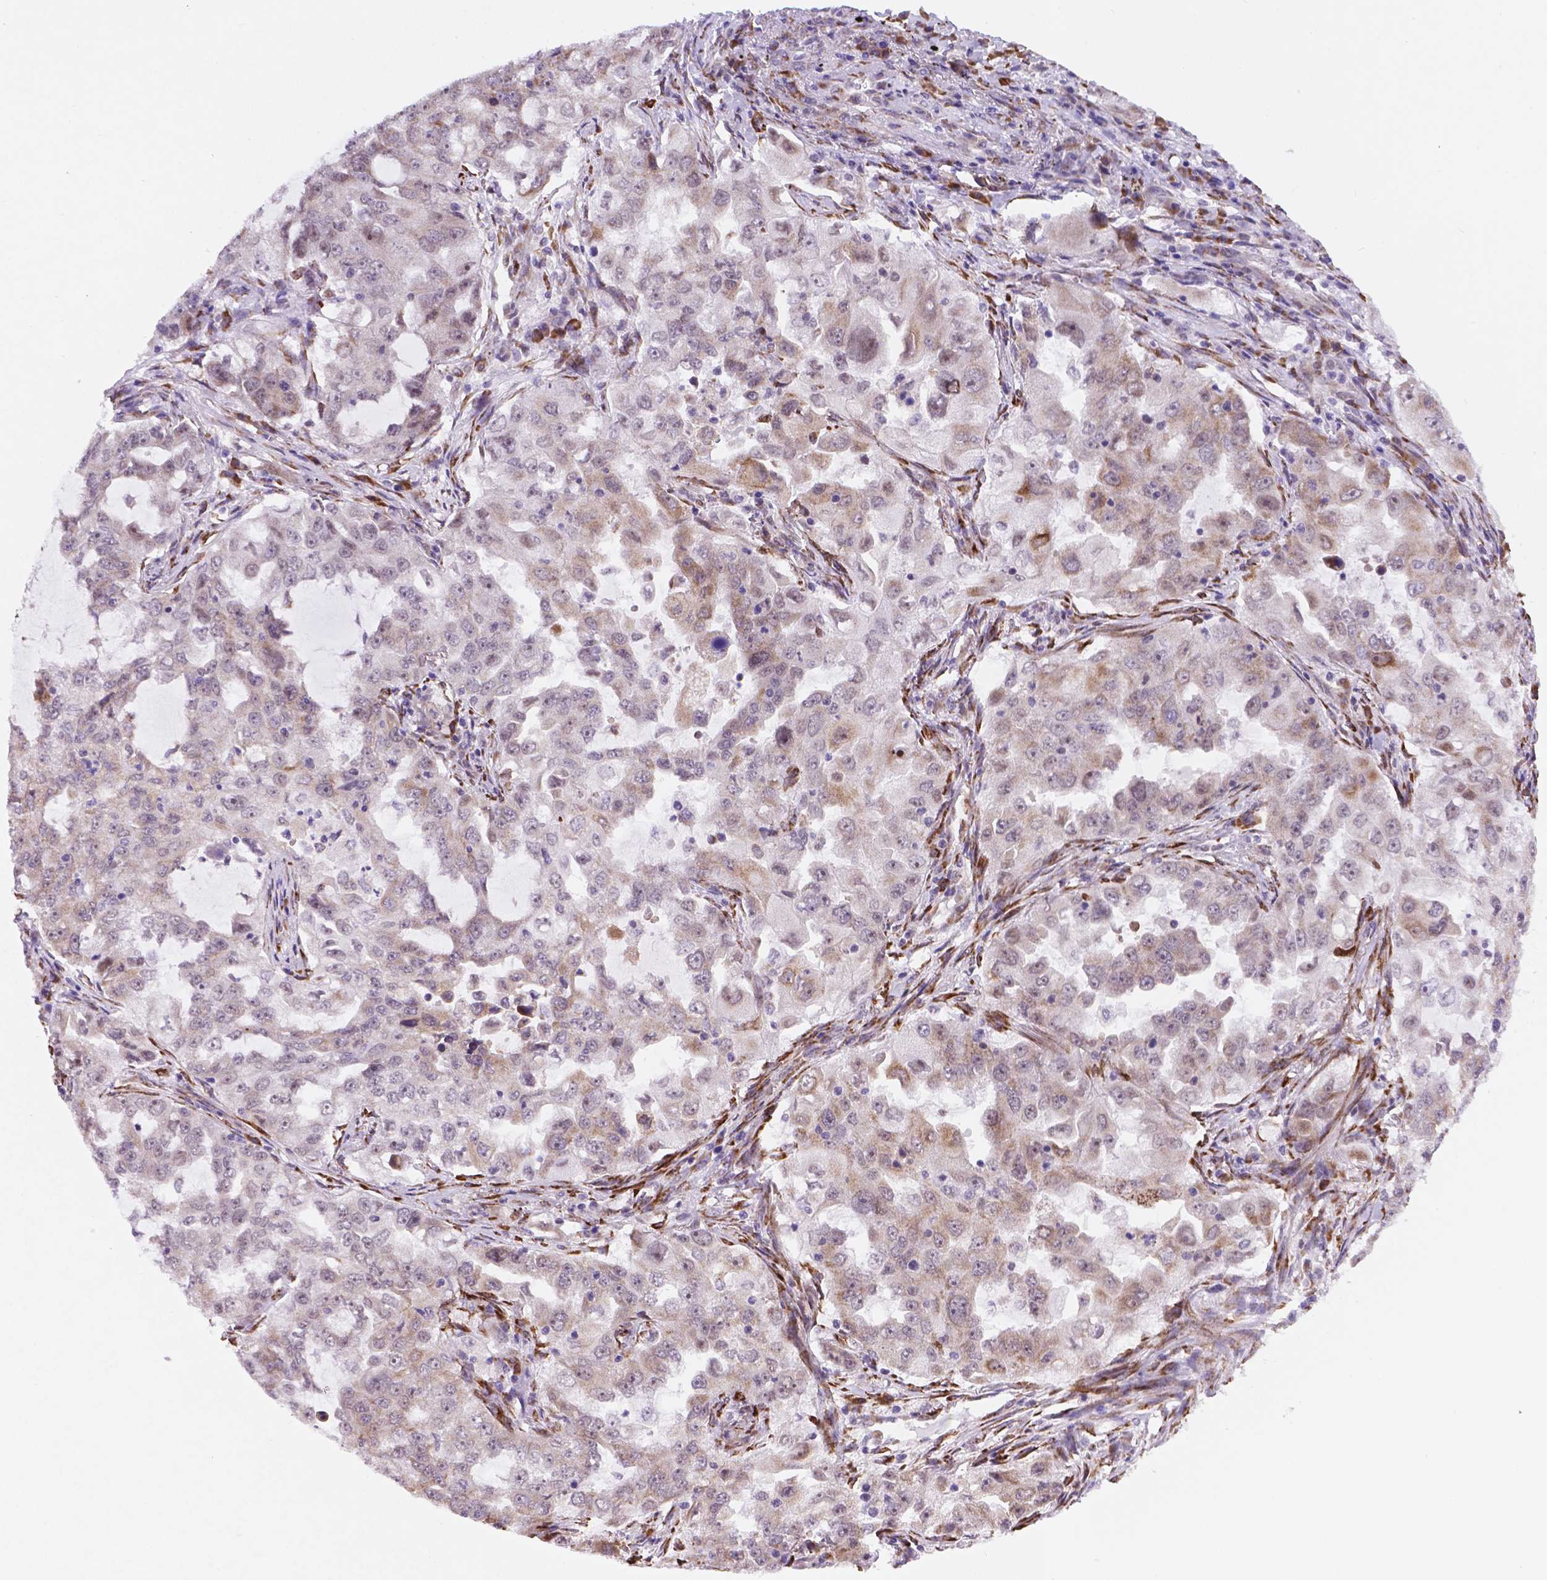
{"staining": {"intensity": "weak", "quantity": "<25%", "location": "cytoplasmic/membranous"}, "tissue": "lung cancer", "cell_type": "Tumor cells", "image_type": "cancer", "snomed": [{"axis": "morphology", "description": "Adenocarcinoma, NOS"}, {"axis": "topography", "description": "Lung"}], "caption": "Human lung adenocarcinoma stained for a protein using immunohistochemistry (IHC) shows no positivity in tumor cells.", "gene": "FNIP1", "patient": {"sex": "female", "age": 61}}